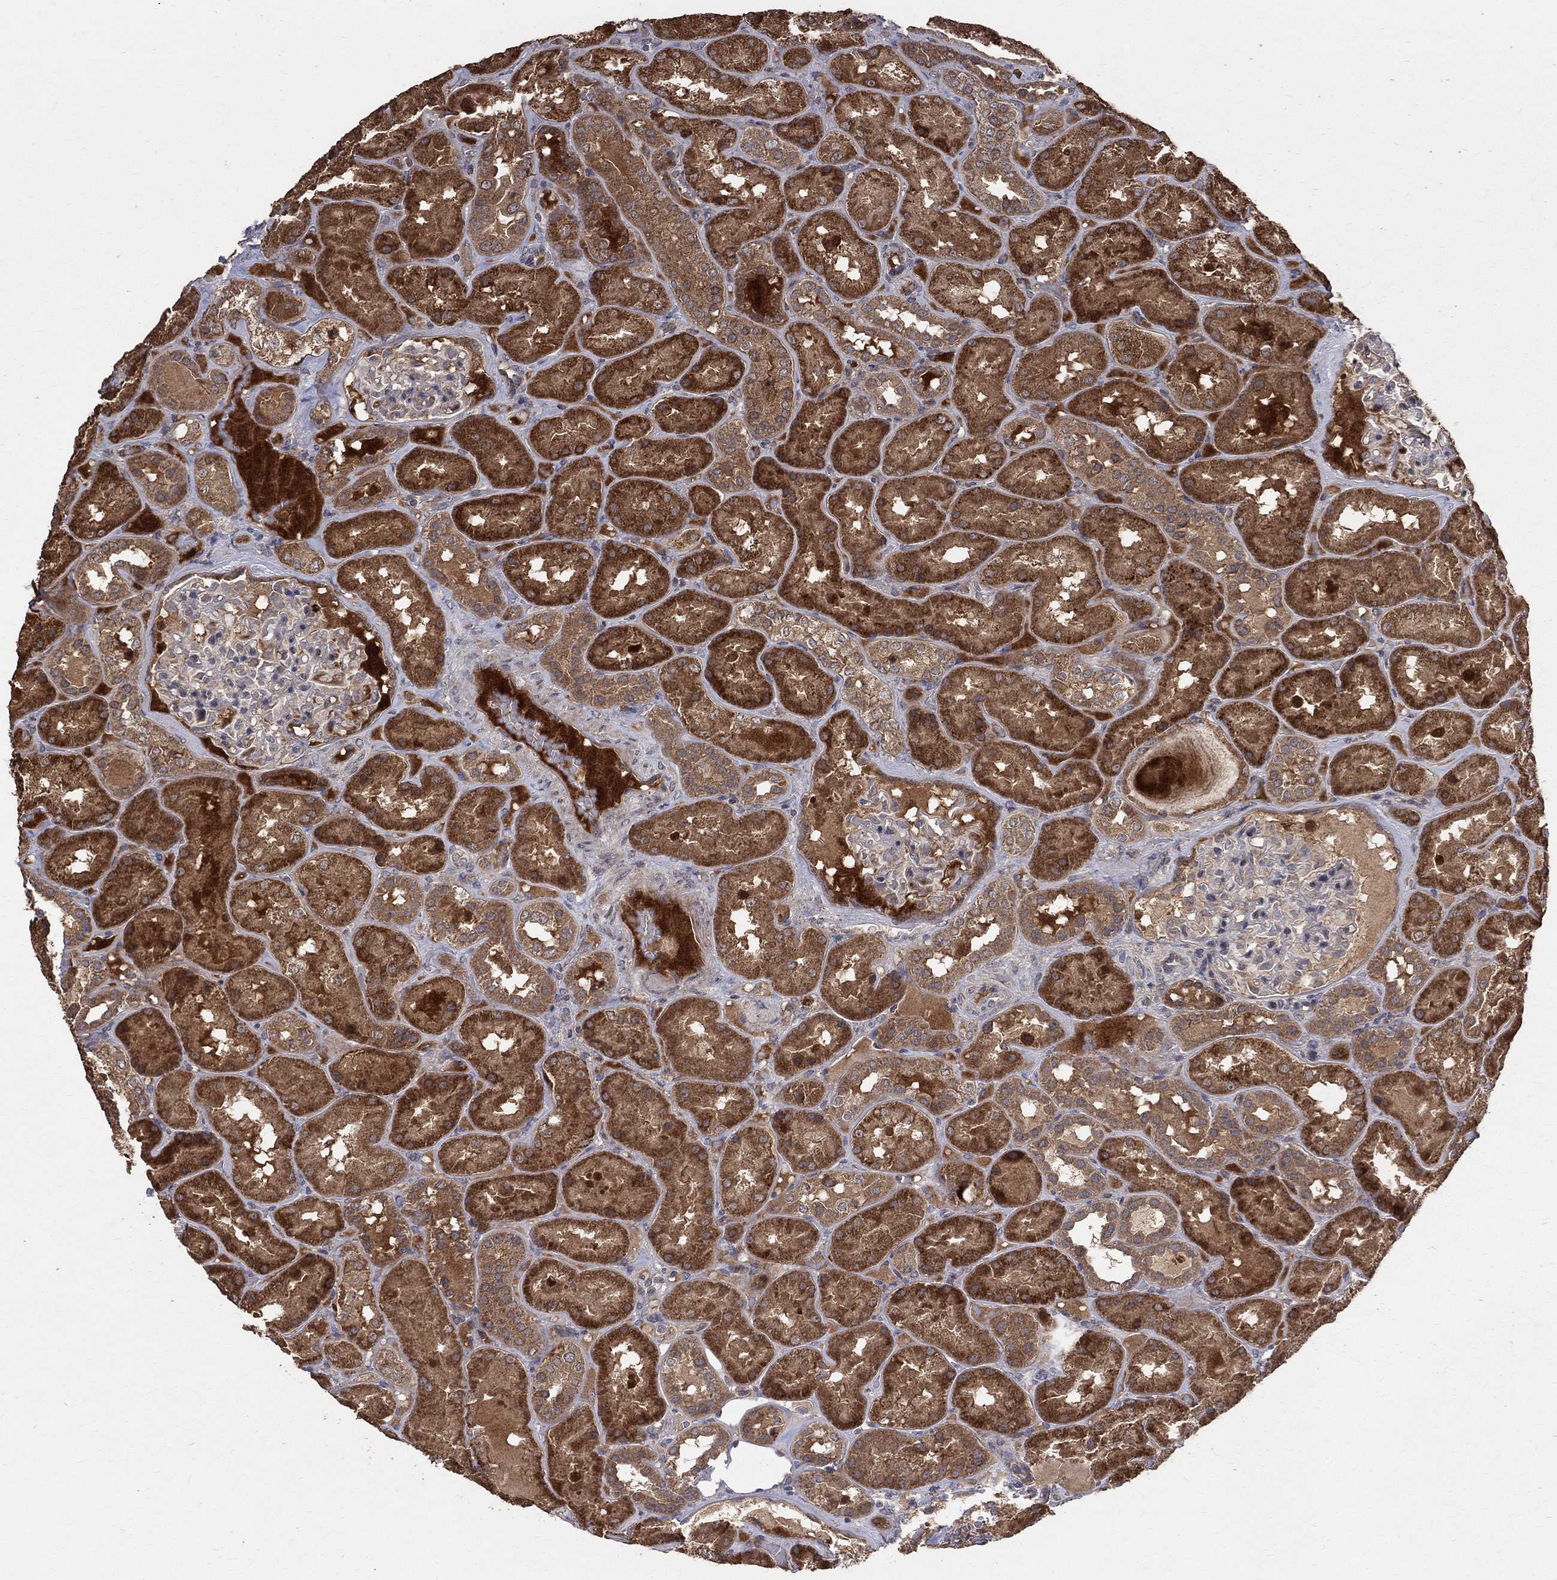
{"staining": {"intensity": "negative", "quantity": "none", "location": "none"}, "tissue": "kidney", "cell_type": "Cells in glomeruli", "image_type": "normal", "snomed": [{"axis": "morphology", "description": "Normal tissue, NOS"}, {"axis": "topography", "description": "Kidney"}], "caption": "IHC histopathology image of normal kidney: kidney stained with DAB (3,3'-diaminobenzidine) exhibits no significant protein expression in cells in glomeruli.", "gene": "C17orf75", "patient": {"sex": "male", "age": 73}}